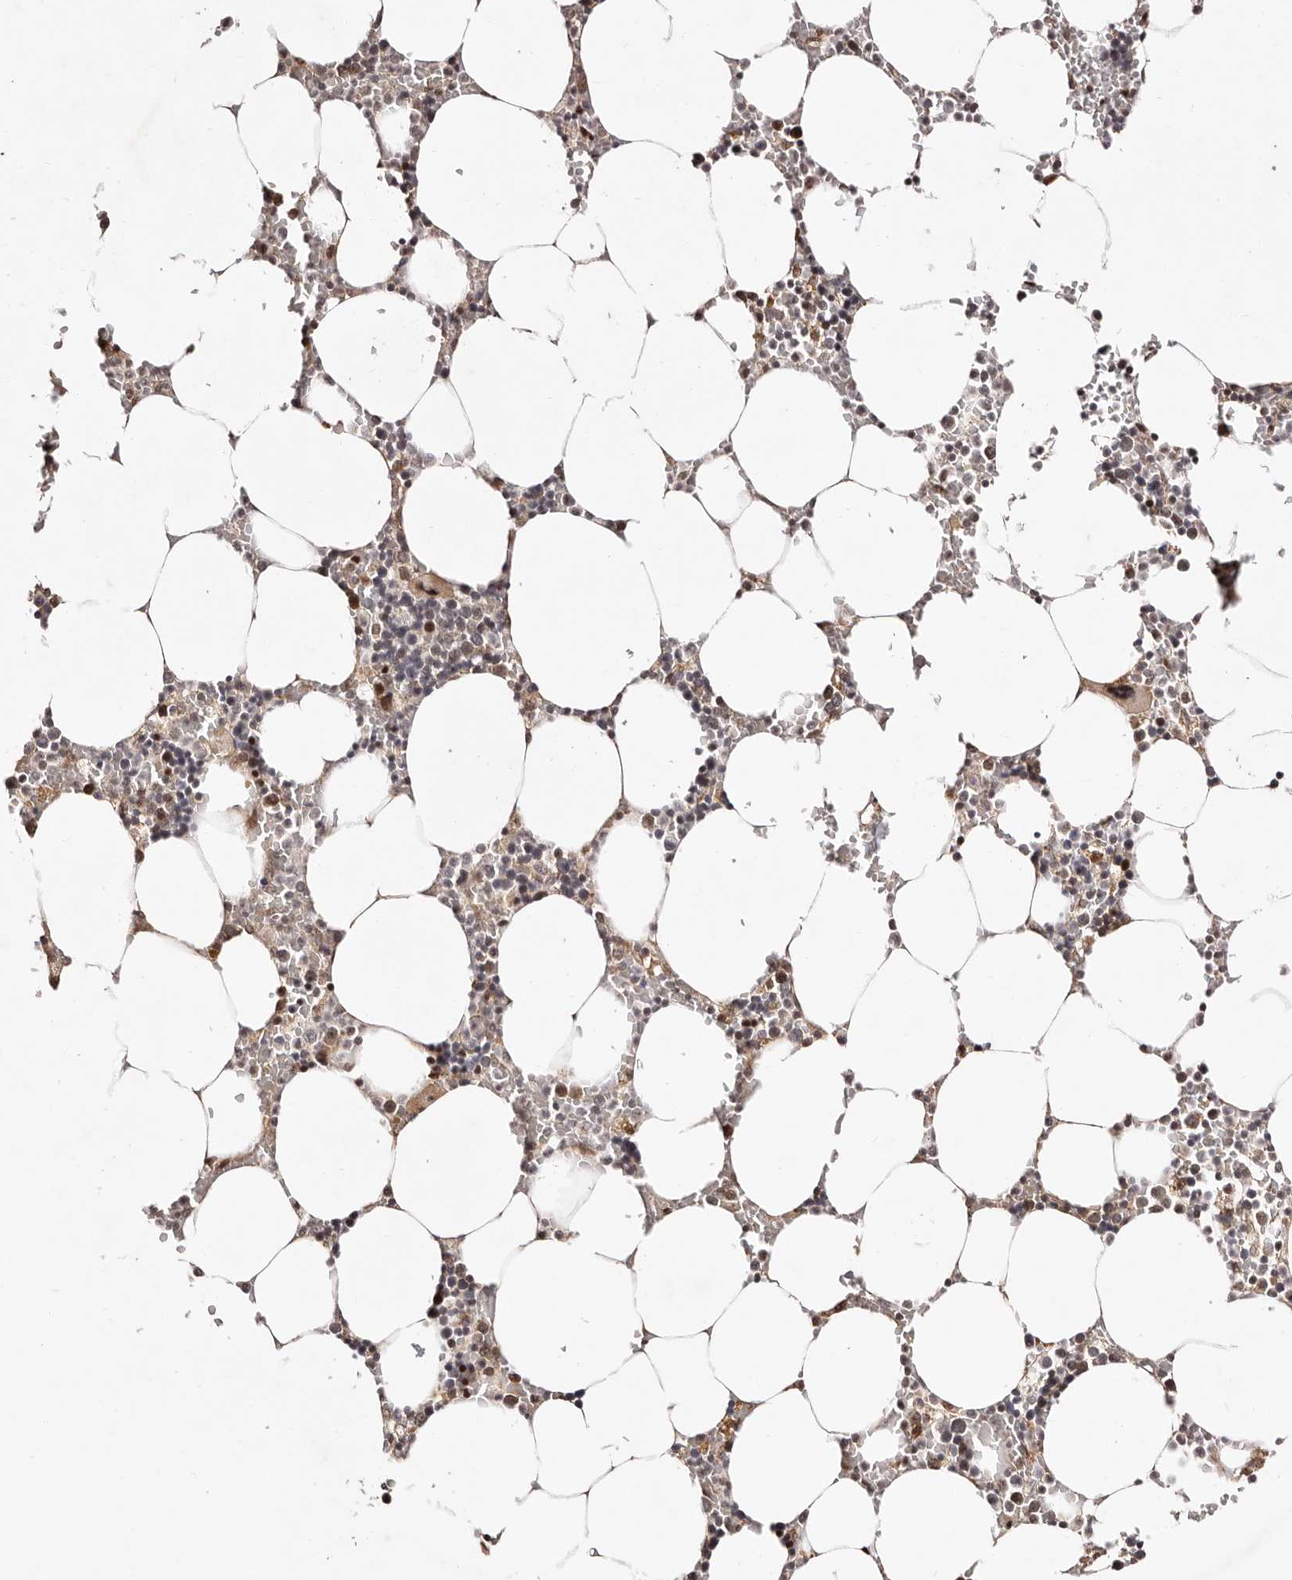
{"staining": {"intensity": "moderate", "quantity": "<25%", "location": "cytoplasmic/membranous"}, "tissue": "bone marrow", "cell_type": "Hematopoietic cells", "image_type": "normal", "snomed": [{"axis": "morphology", "description": "Normal tissue, NOS"}, {"axis": "topography", "description": "Bone marrow"}], "caption": "IHC staining of normal bone marrow, which reveals low levels of moderate cytoplasmic/membranous expression in approximately <25% of hematopoietic cells indicating moderate cytoplasmic/membranous protein expression. The staining was performed using DAB (brown) for protein detection and nuclei were counterstained in hematoxylin (blue).", "gene": "HIVEP3", "patient": {"sex": "male", "age": 70}}